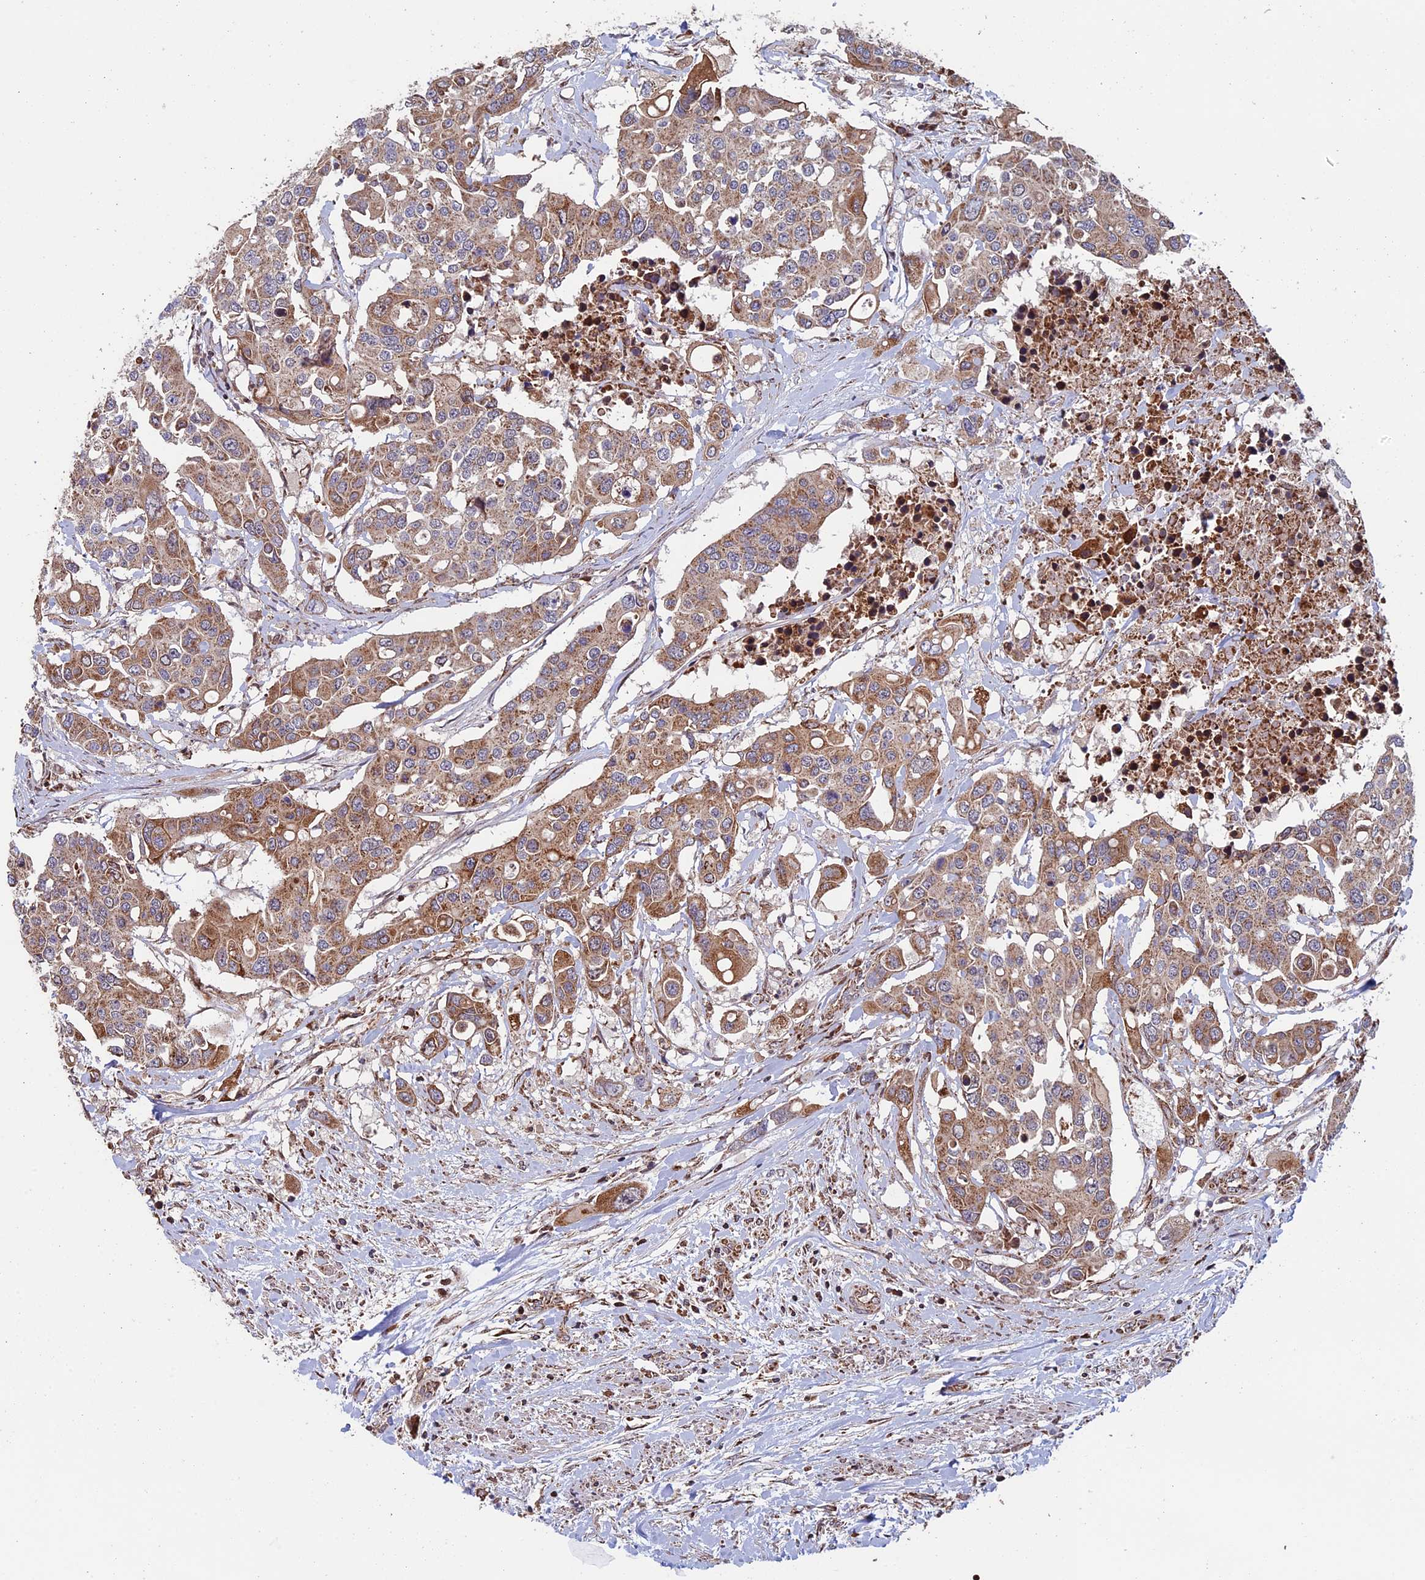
{"staining": {"intensity": "moderate", "quantity": ">75%", "location": "cytoplasmic/membranous"}, "tissue": "colorectal cancer", "cell_type": "Tumor cells", "image_type": "cancer", "snomed": [{"axis": "morphology", "description": "Adenocarcinoma, NOS"}, {"axis": "topography", "description": "Colon"}], "caption": "Moderate cytoplasmic/membranous positivity for a protein is identified in approximately >75% of tumor cells of colorectal cancer (adenocarcinoma) using immunohistochemistry.", "gene": "CCDC8", "patient": {"sex": "male", "age": 77}}